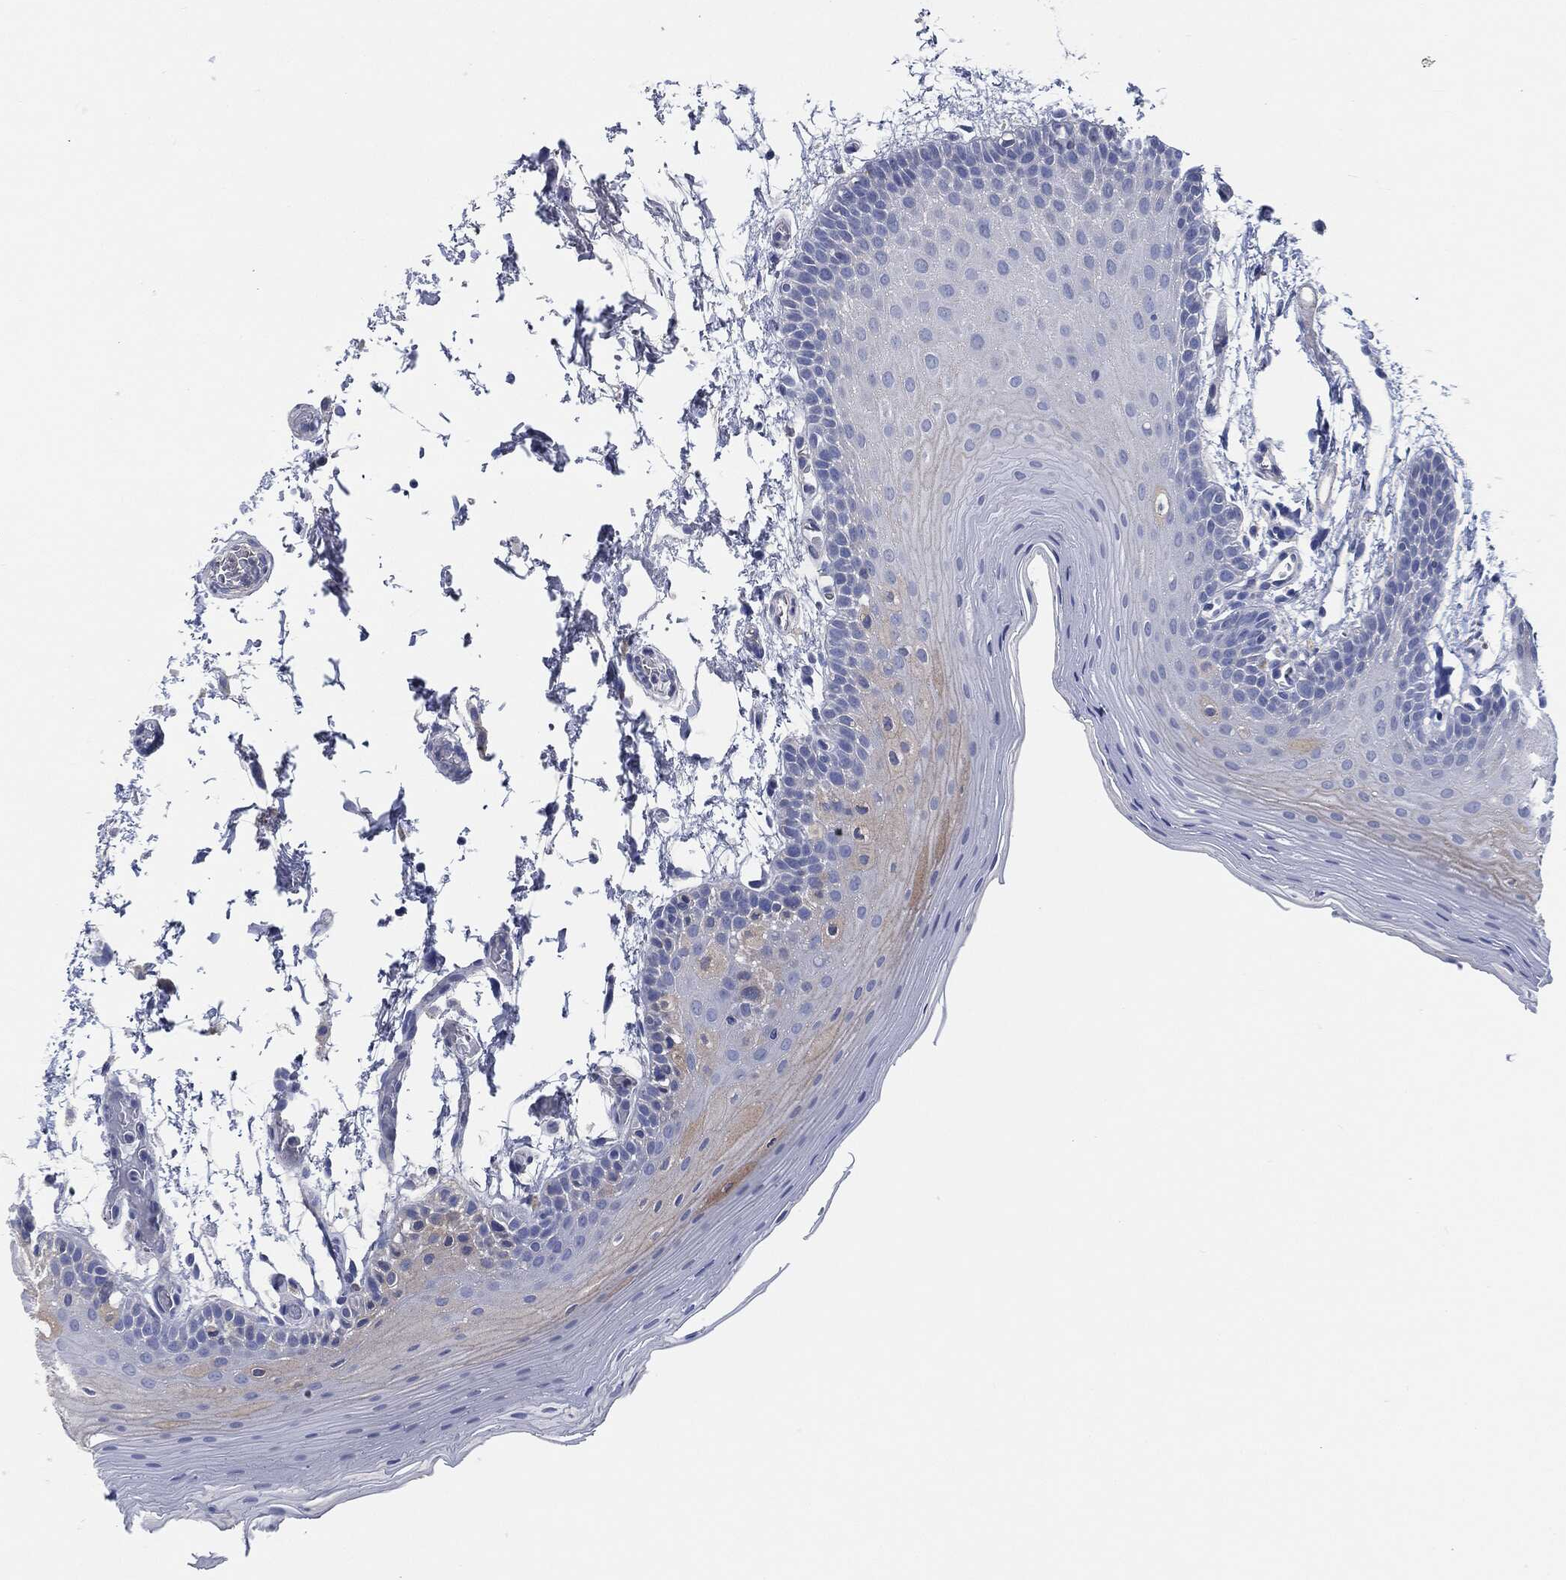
{"staining": {"intensity": "negative", "quantity": "none", "location": "none"}, "tissue": "oral mucosa", "cell_type": "Squamous epithelial cells", "image_type": "normal", "snomed": [{"axis": "morphology", "description": "Normal tissue, NOS"}, {"axis": "topography", "description": "Oral tissue"}], "caption": "Normal oral mucosa was stained to show a protein in brown. There is no significant expression in squamous epithelial cells.", "gene": "CD27", "patient": {"sex": "male", "age": 62}}